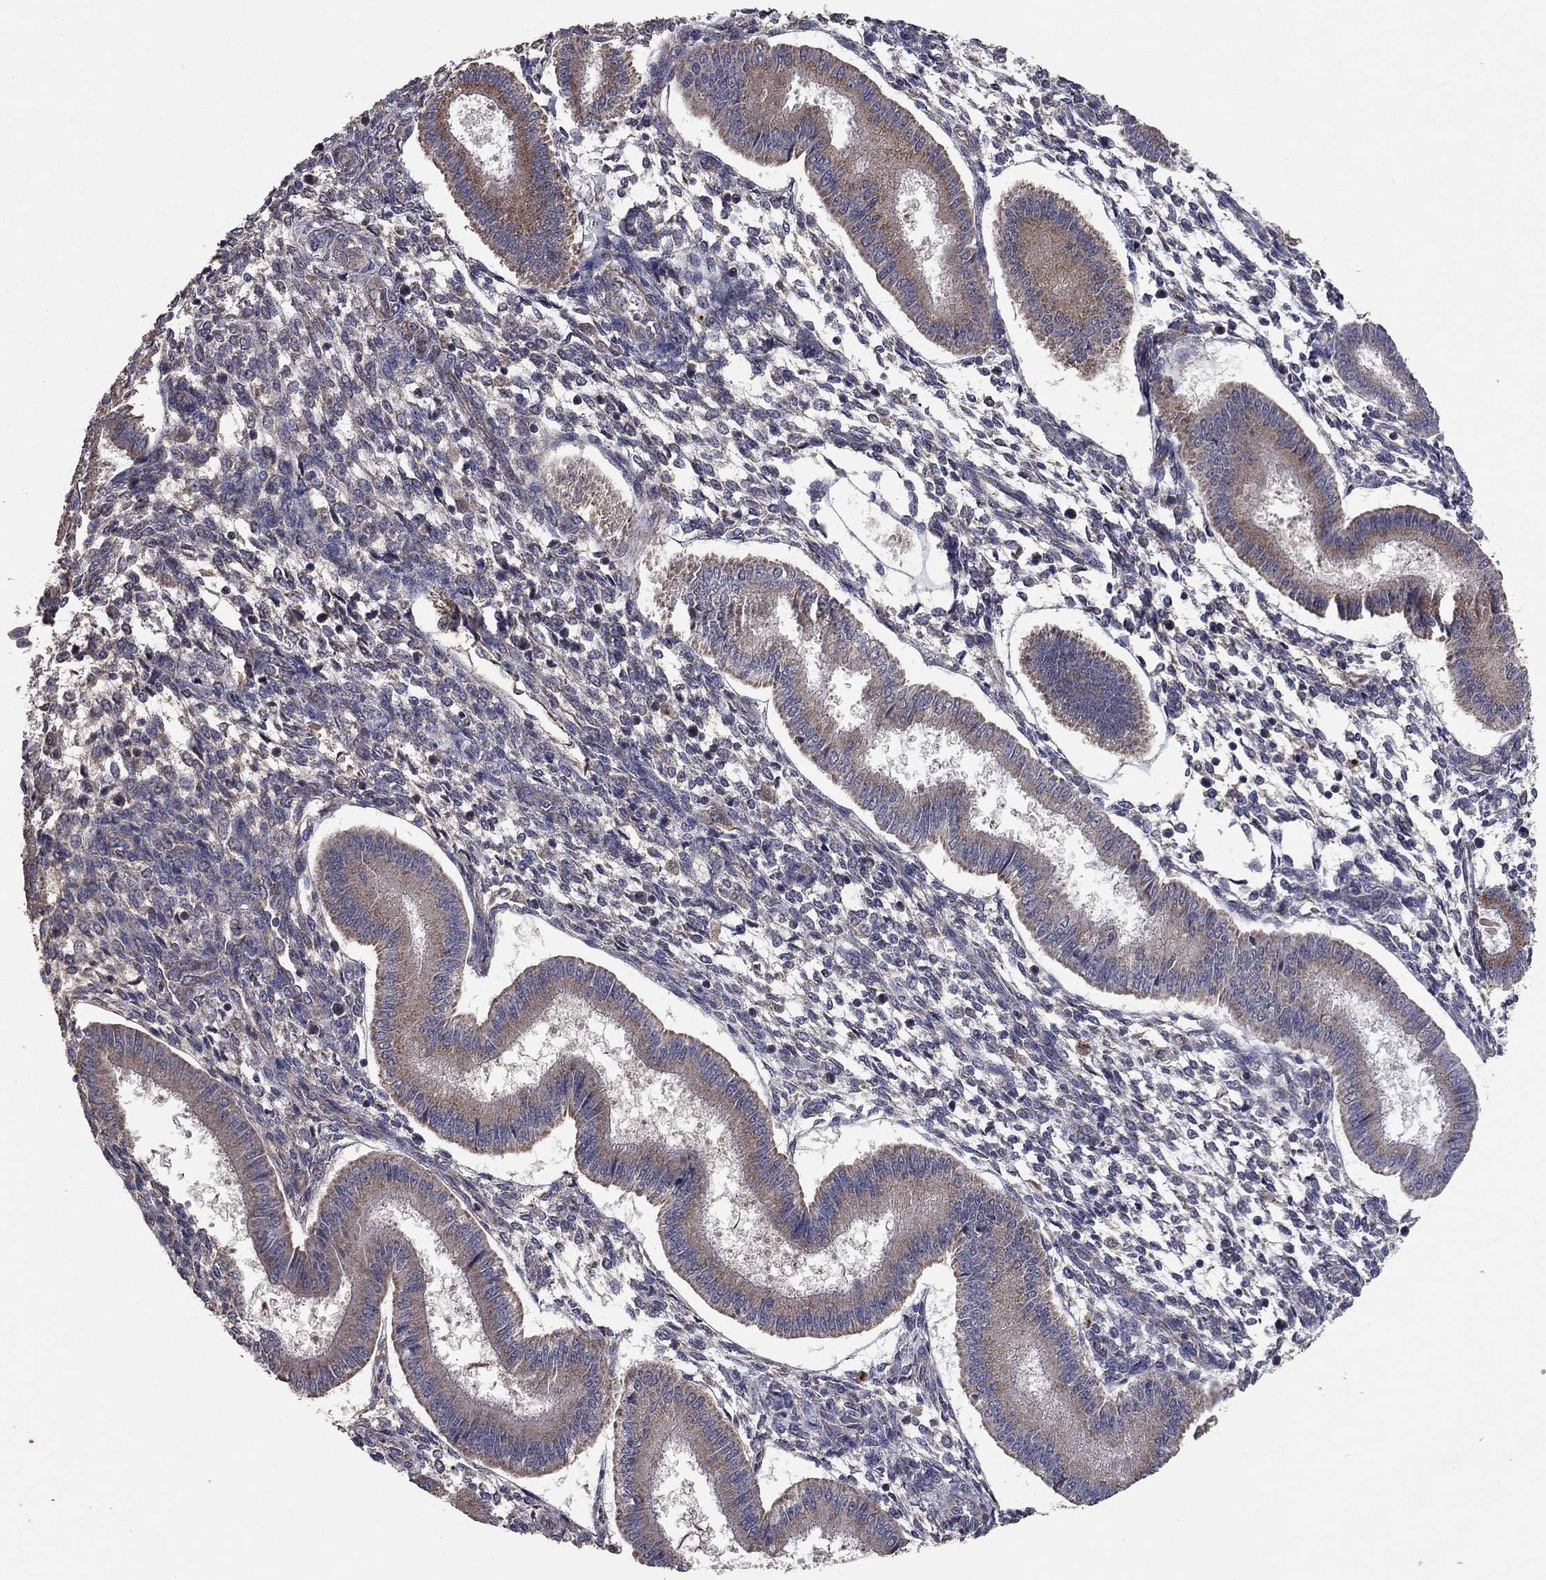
{"staining": {"intensity": "negative", "quantity": "none", "location": "none"}, "tissue": "endometrium", "cell_type": "Cells in endometrial stroma", "image_type": "normal", "snomed": [{"axis": "morphology", "description": "Normal tissue, NOS"}, {"axis": "topography", "description": "Endometrium"}], "caption": "Immunohistochemistry (IHC) of unremarkable human endometrium shows no expression in cells in endometrial stroma.", "gene": "FLT4", "patient": {"sex": "female", "age": 43}}